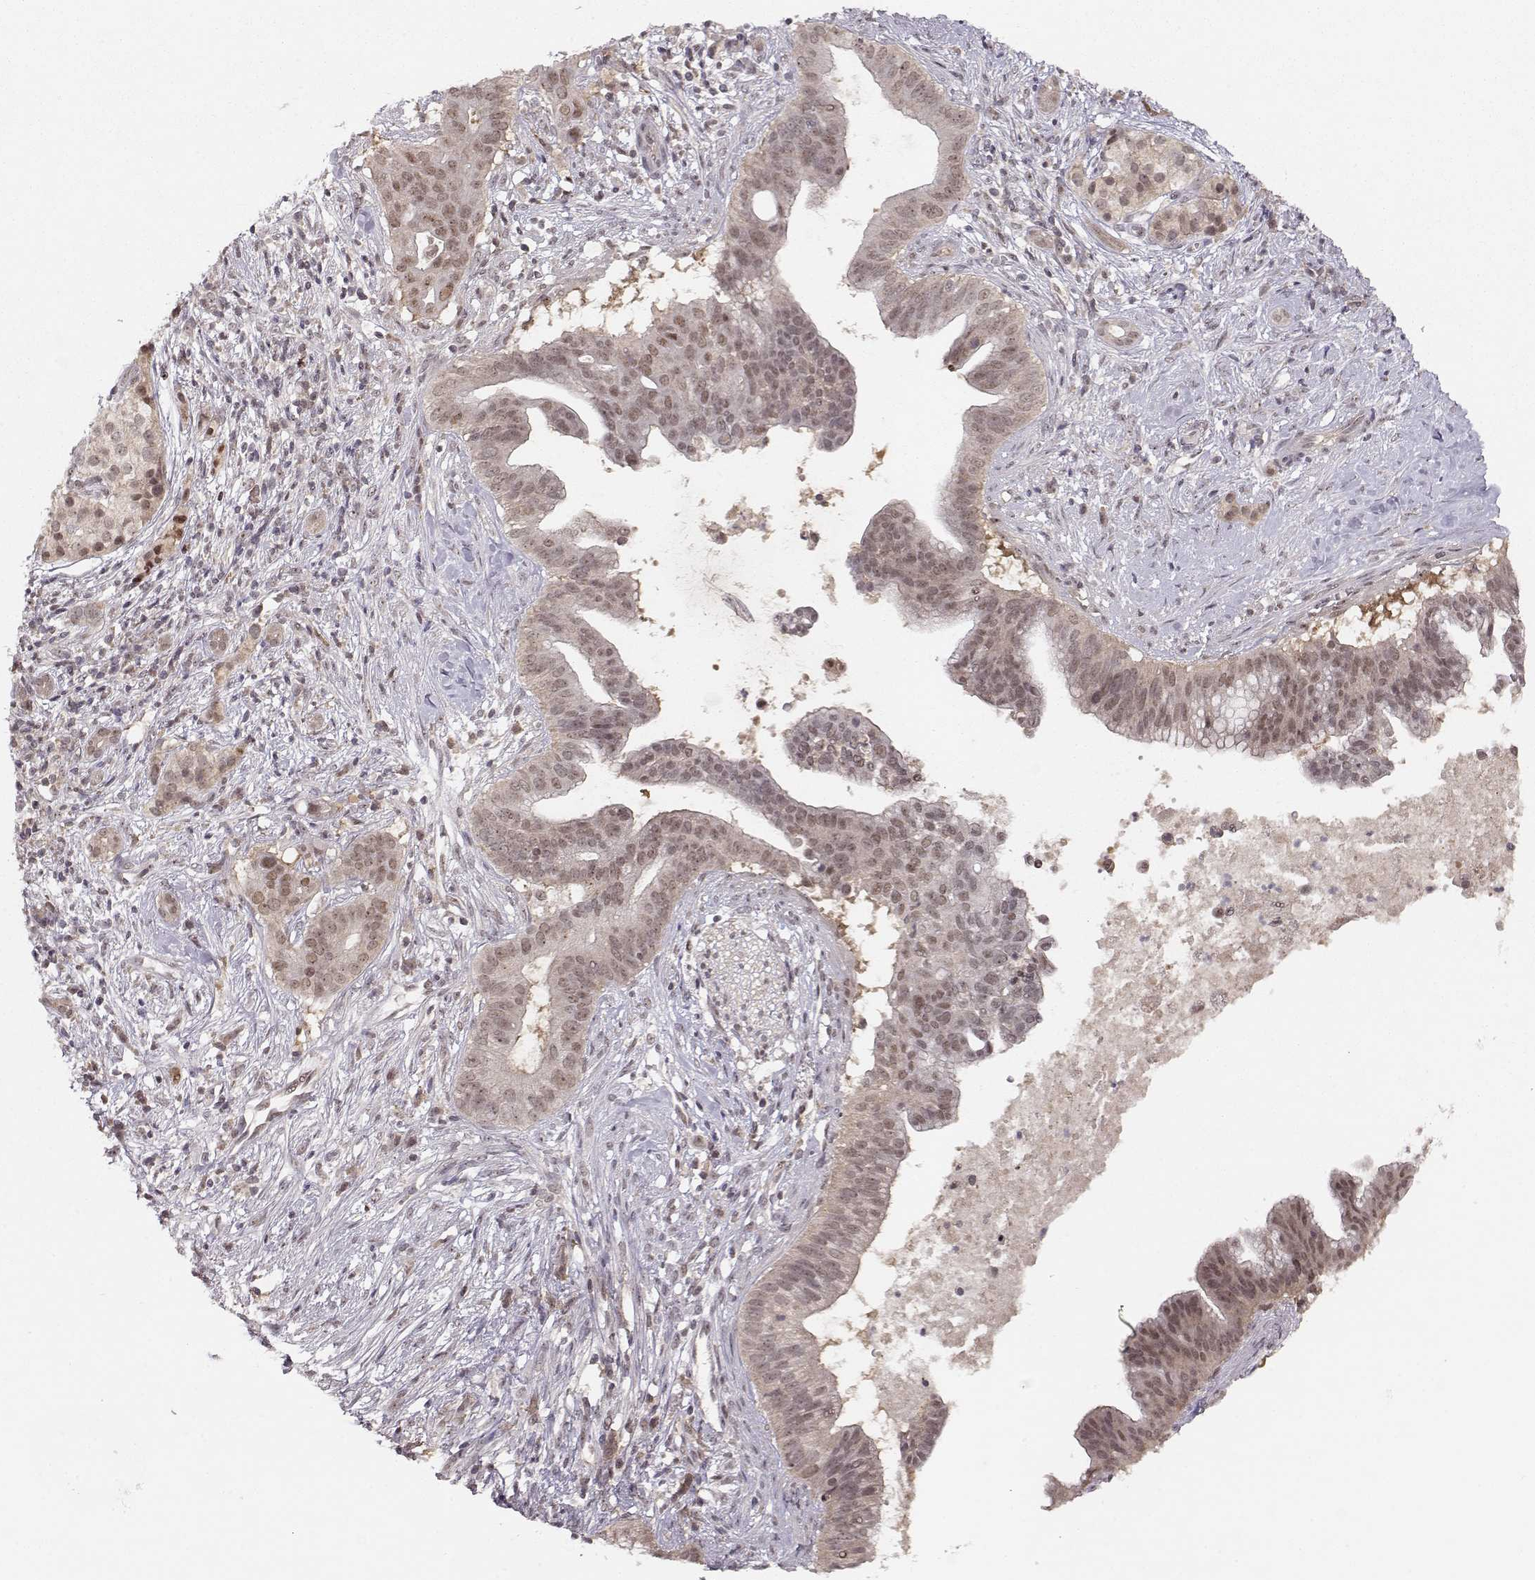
{"staining": {"intensity": "weak", "quantity": "25%-75%", "location": "nuclear"}, "tissue": "pancreatic cancer", "cell_type": "Tumor cells", "image_type": "cancer", "snomed": [{"axis": "morphology", "description": "Adenocarcinoma, NOS"}, {"axis": "topography", "description": "Pancreas"}], "caption": "Human pancreatic adenocarcinoma stained with a protein marker reveals weak staining in tumor cells.", "gene": "CSNK2A1", "patient": {"sex": "male", "age": 61}}